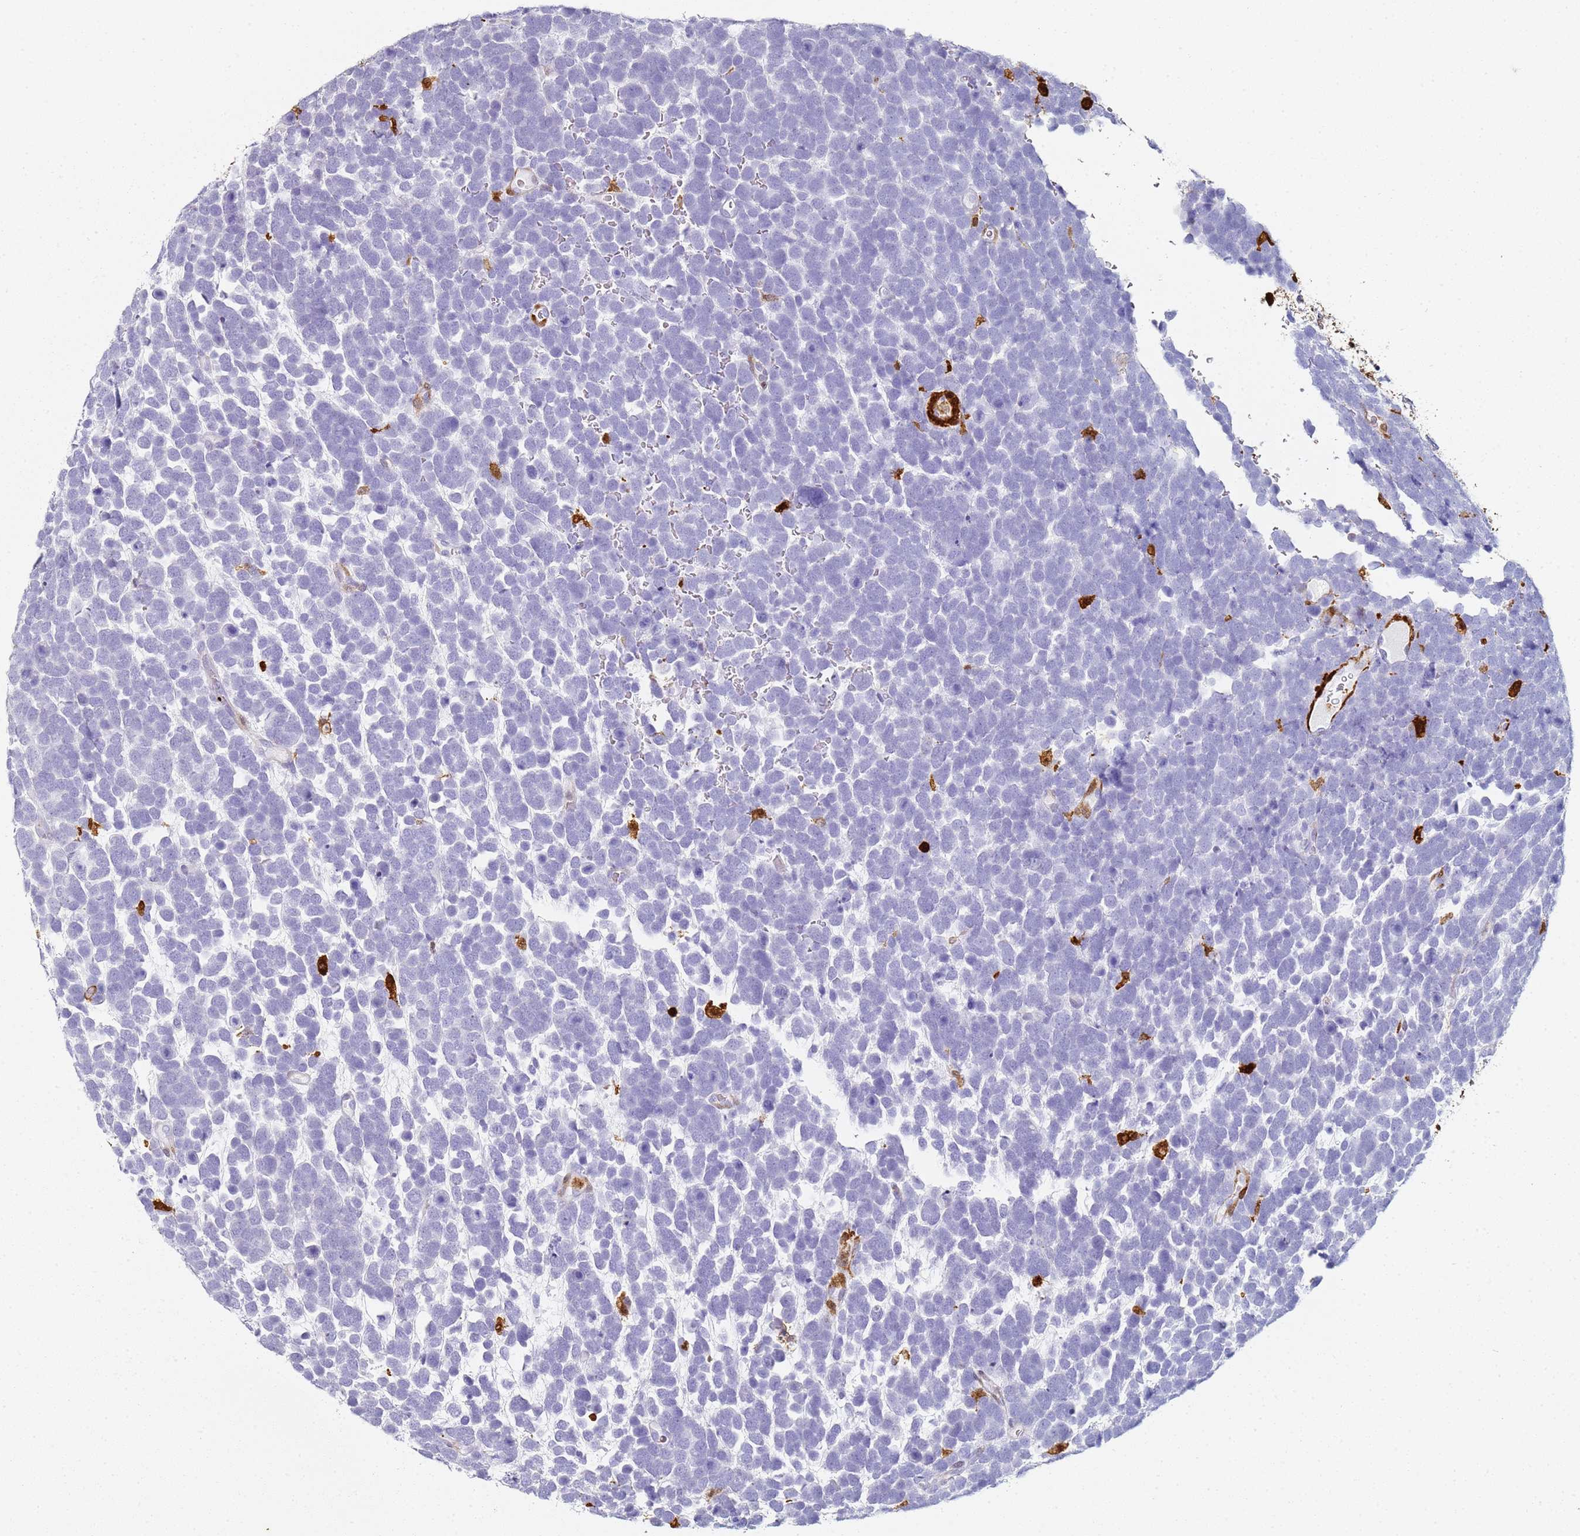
{"staining": {"intensity": "negative", "quantity": "none", "location": "none"}, "tissue": "urothelial cancer", "cell_type": "Tumor cells", "image_type": "cancer", "snomed": [{"axis": "morphology", "description": "Urothelial carcinoma, High grade"}, {"axis": "topography", "description": "Urinary bladder"}], "caption": "This is an immunohistochemistry histopathology image of human urothelial carcinoma (high-grade). There is no expression in tumor cells.", "gene": "S100A4", "patient": {"sex": "female", "age": 82}}